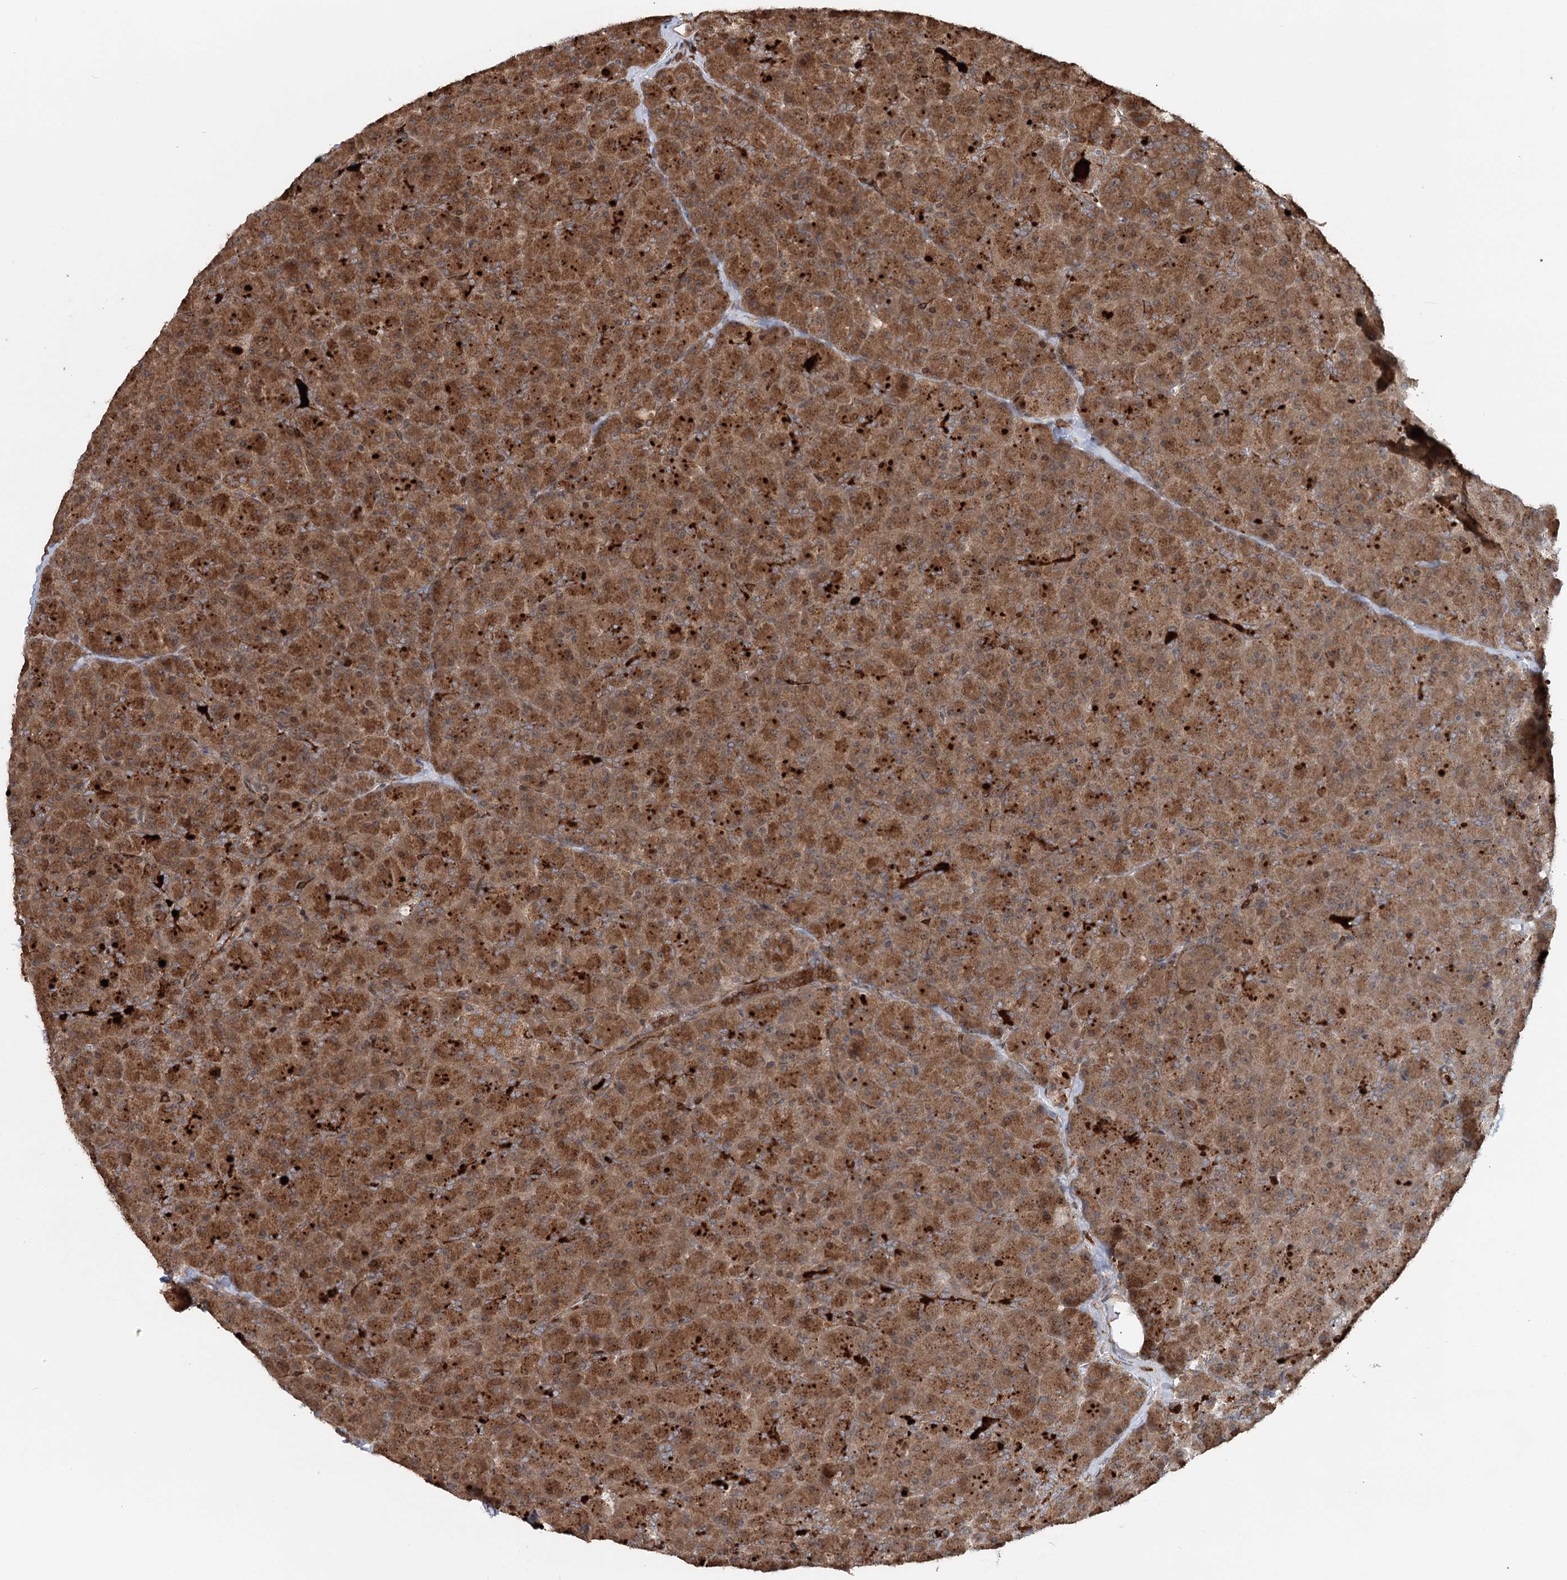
{"staining": {"intensity": "strong", "quantity": ">75%", "location": "cytoplasmic/membranous"}, "tissue": "pancreas", "cell_type": "Exocrine glandular cells", "image_type": "normal", "snomed": [{"axis": "morphology", "description": "Normal tissue, NOS"}, {"axis": "topography", "description": "Pancreas"}], "caption": "Strong cytoplasmic/membranous expression is present in about >75% of exocrine glandular cells in unremarkable pancreas.", "gene": "RNF111", "patient": {"sex": "male", "age": 36}}